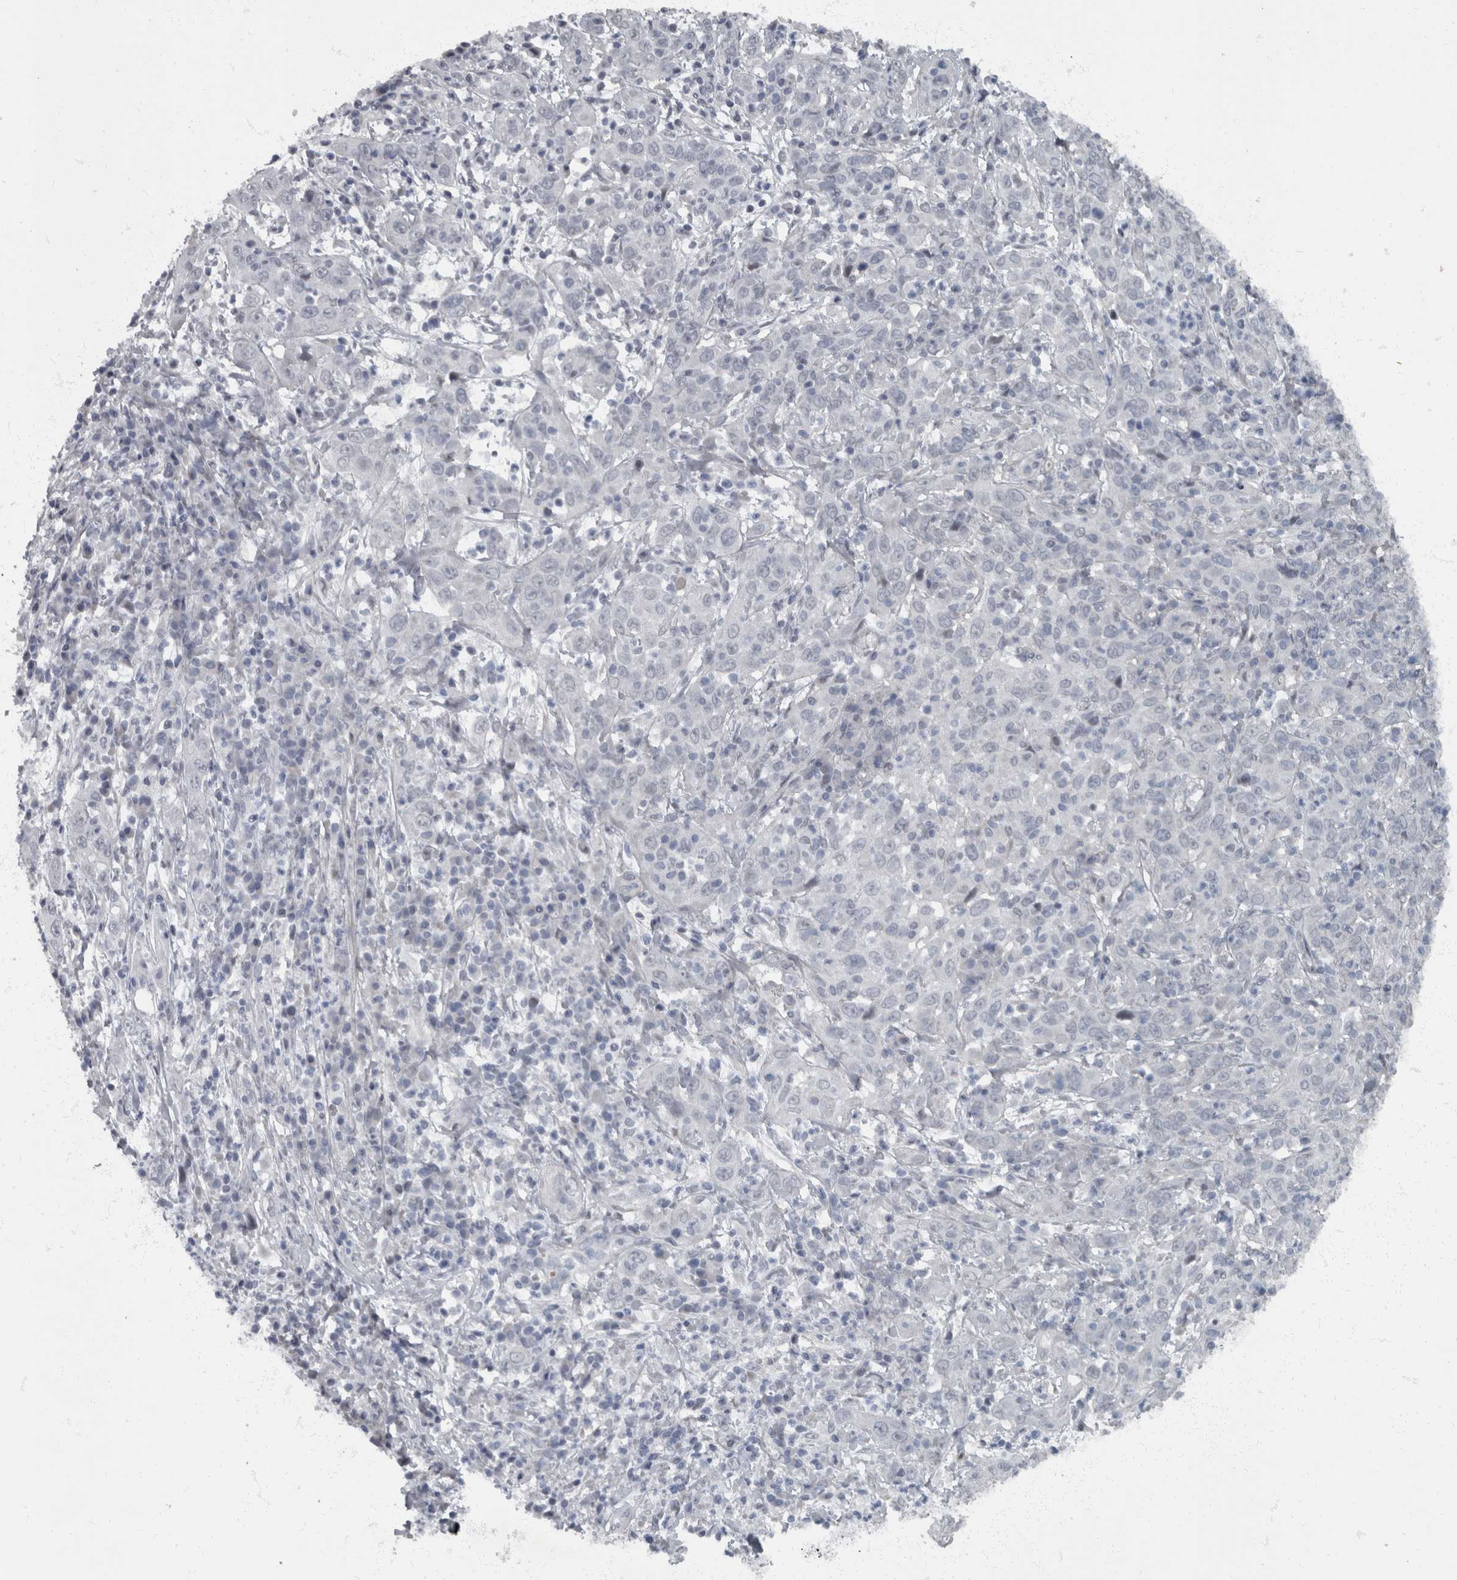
{"staining": {"intensity": "negative", "quantity": "none", "location": "none"}, "tissue": "cervical cancer", "cell_type": "Tumor cells", "image_type": "cancer", "snomed": [{"axis": "morphology", "description": "Squamous cell carcinoma, NOS"}, {"axis": "topography", "description": "Cervix"}], "caption": "Immunohistochemistry (IHC) image of squamous cell carcinoma (cervical) stained for a protein (brown), which shows no staining in tumor cells. The staining is performed using DAB brown chromogen with nuclei counter-stained in using hematoxylin.", "gene": "WDR33", "patient": {"sex": "female", "age": 46}}